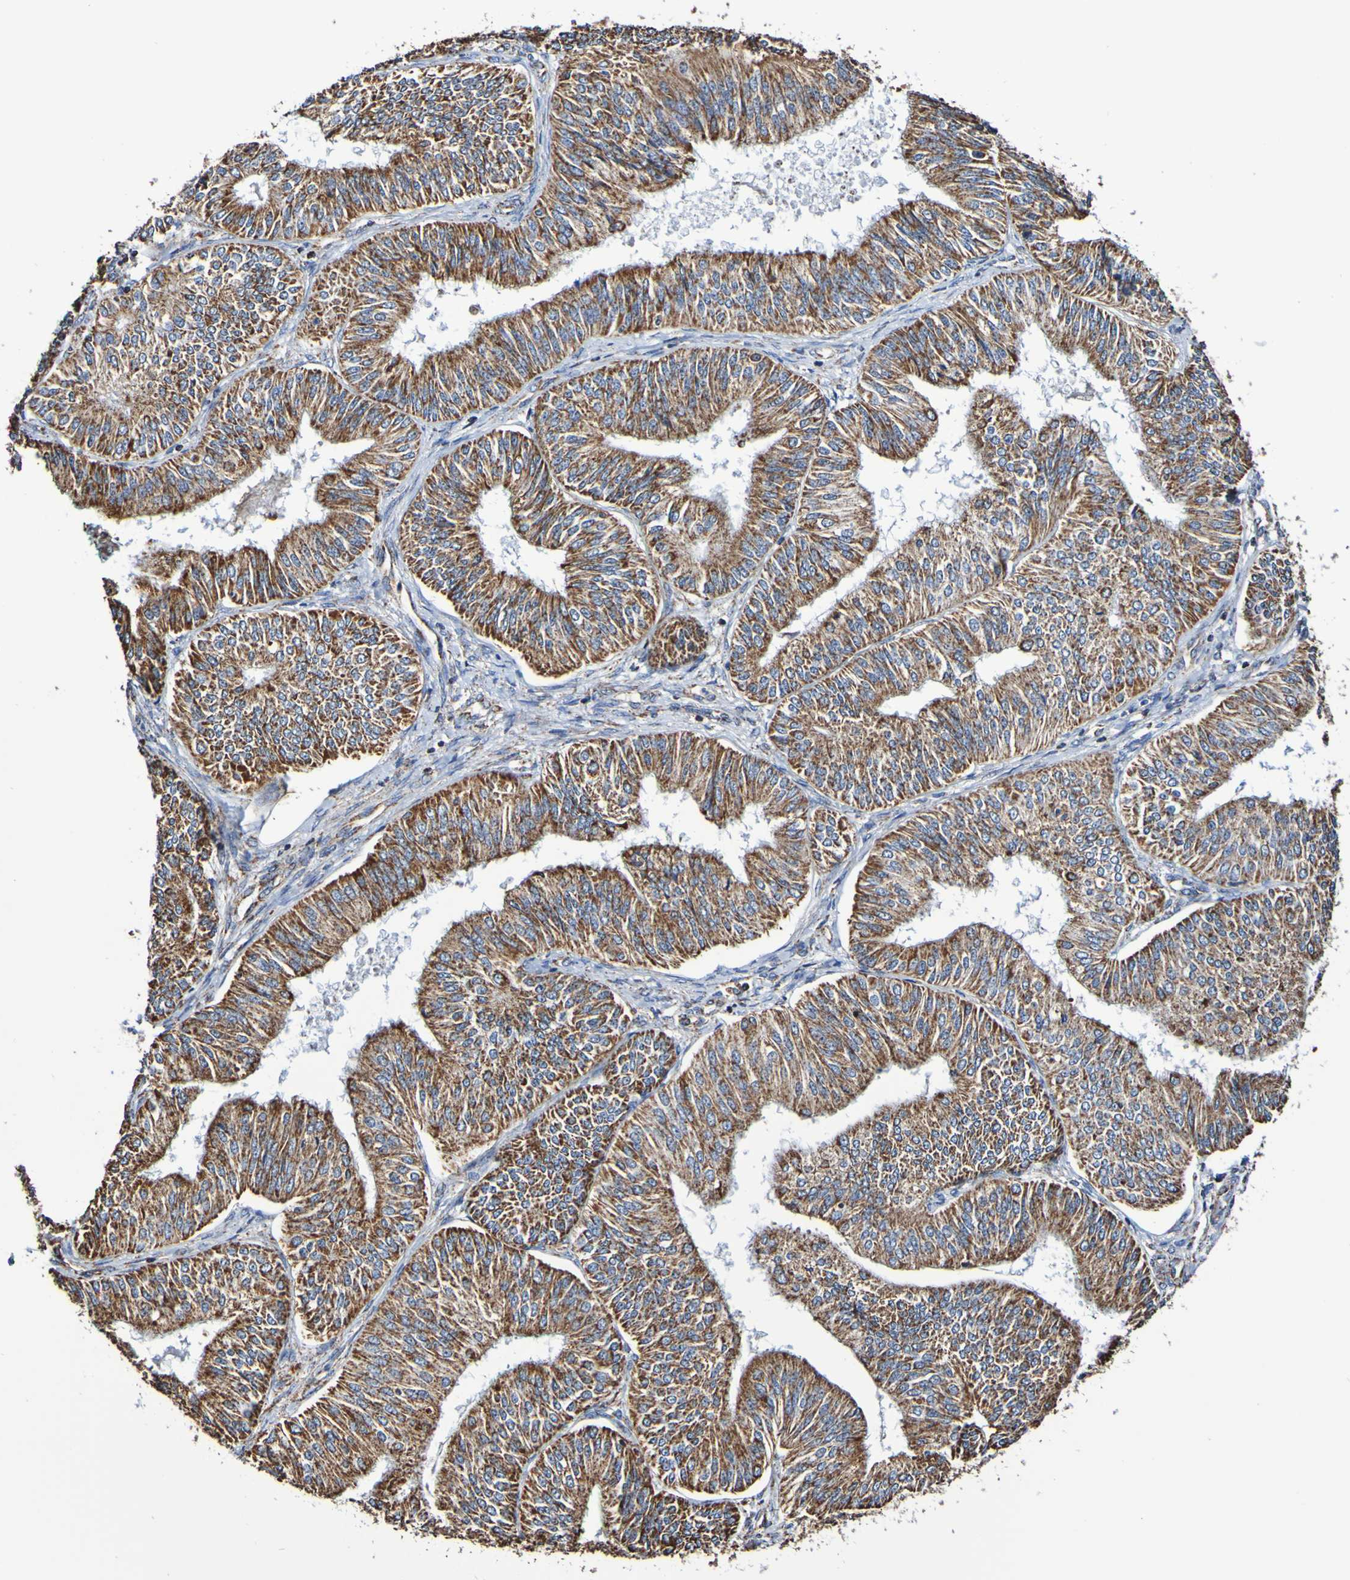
{"staining": {"intensity": "strong", "quantity": ">75%", "location": "cytoplasmic/membranous"}, "tissue": "endometrial cancer", "cell_type": "Tumor cells", "image_type": "cancer", "snomed": [{"axis": "morphology", "description": "Adenocarcinoma, NOS"}, {"axis": "topography", "description": "Endometrium"}], "caption": "DAB immunohistochemical staining of adenocarcinoma (endometrial) demonstrates strong cytoplasmic/membranous protein expression in approximately >75% of tumor cells. (Stains: DAB (3,3'-diaminobenzidine) in brown, nuclei in blue, Microscopy: brightfield microscopy at high magnification).", "gene": "IL18R1", "patient": {"sex": "female", "age": 58}}